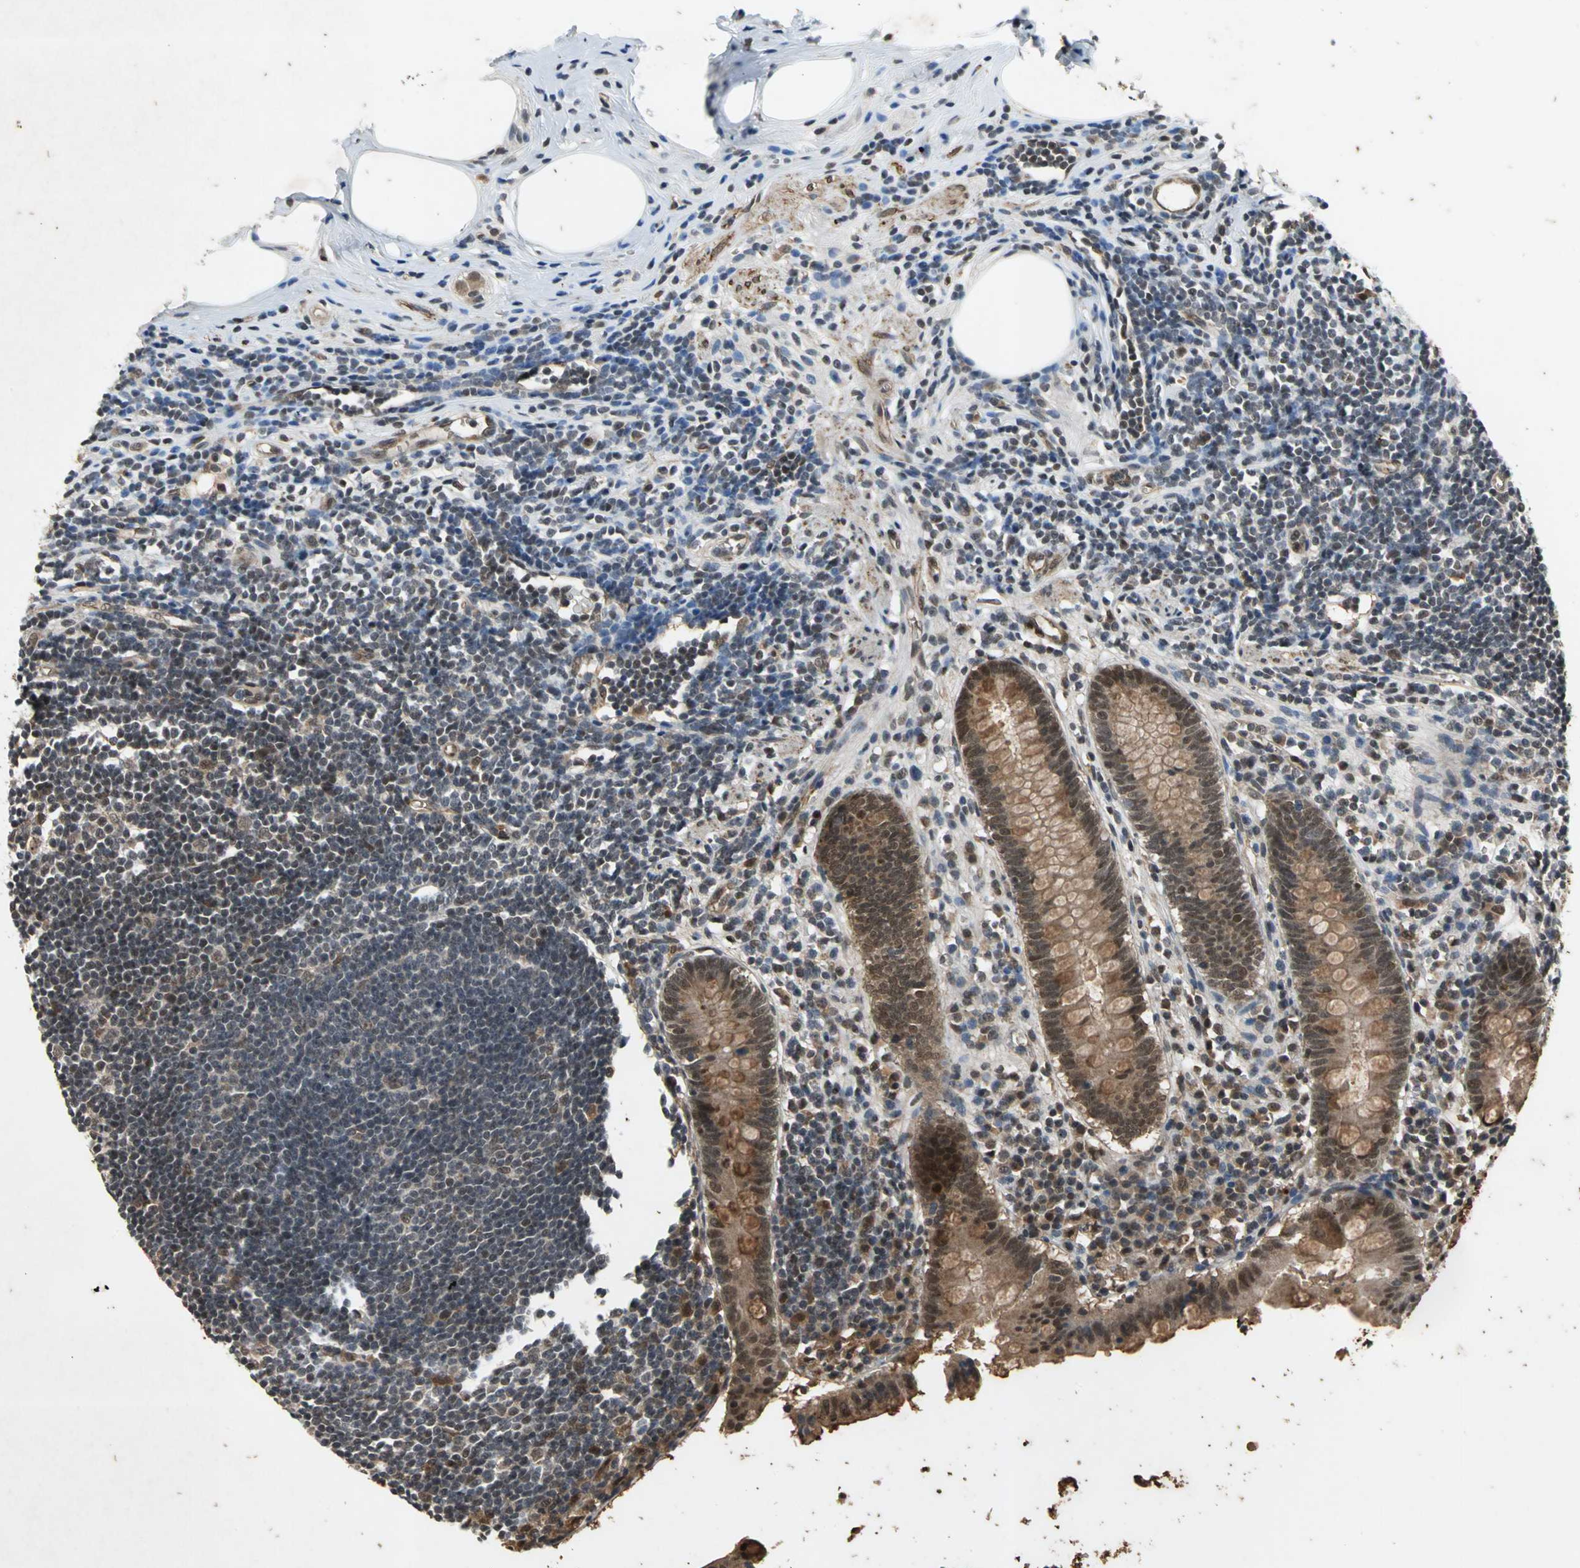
{"staining": {"intensity": "strong", "quantity": ">75%", "location": "cytoplasmic/membranous"}, "tissue": "appendix", "cell_type": "Glandular cells", "image_type": "normal", "snomed": [{"axis": "morphology", "description": "Normal tissue, NOS"}, {"axis": "topography", "description": "Appendix"}], "caption": "The immunohistochemical stain labels strong cytoplasmic/membranous expression in glandular cells of unremarkable appendix.", "gene": "NOTCH3", "patient": {"sex": "female", "age": 50}}